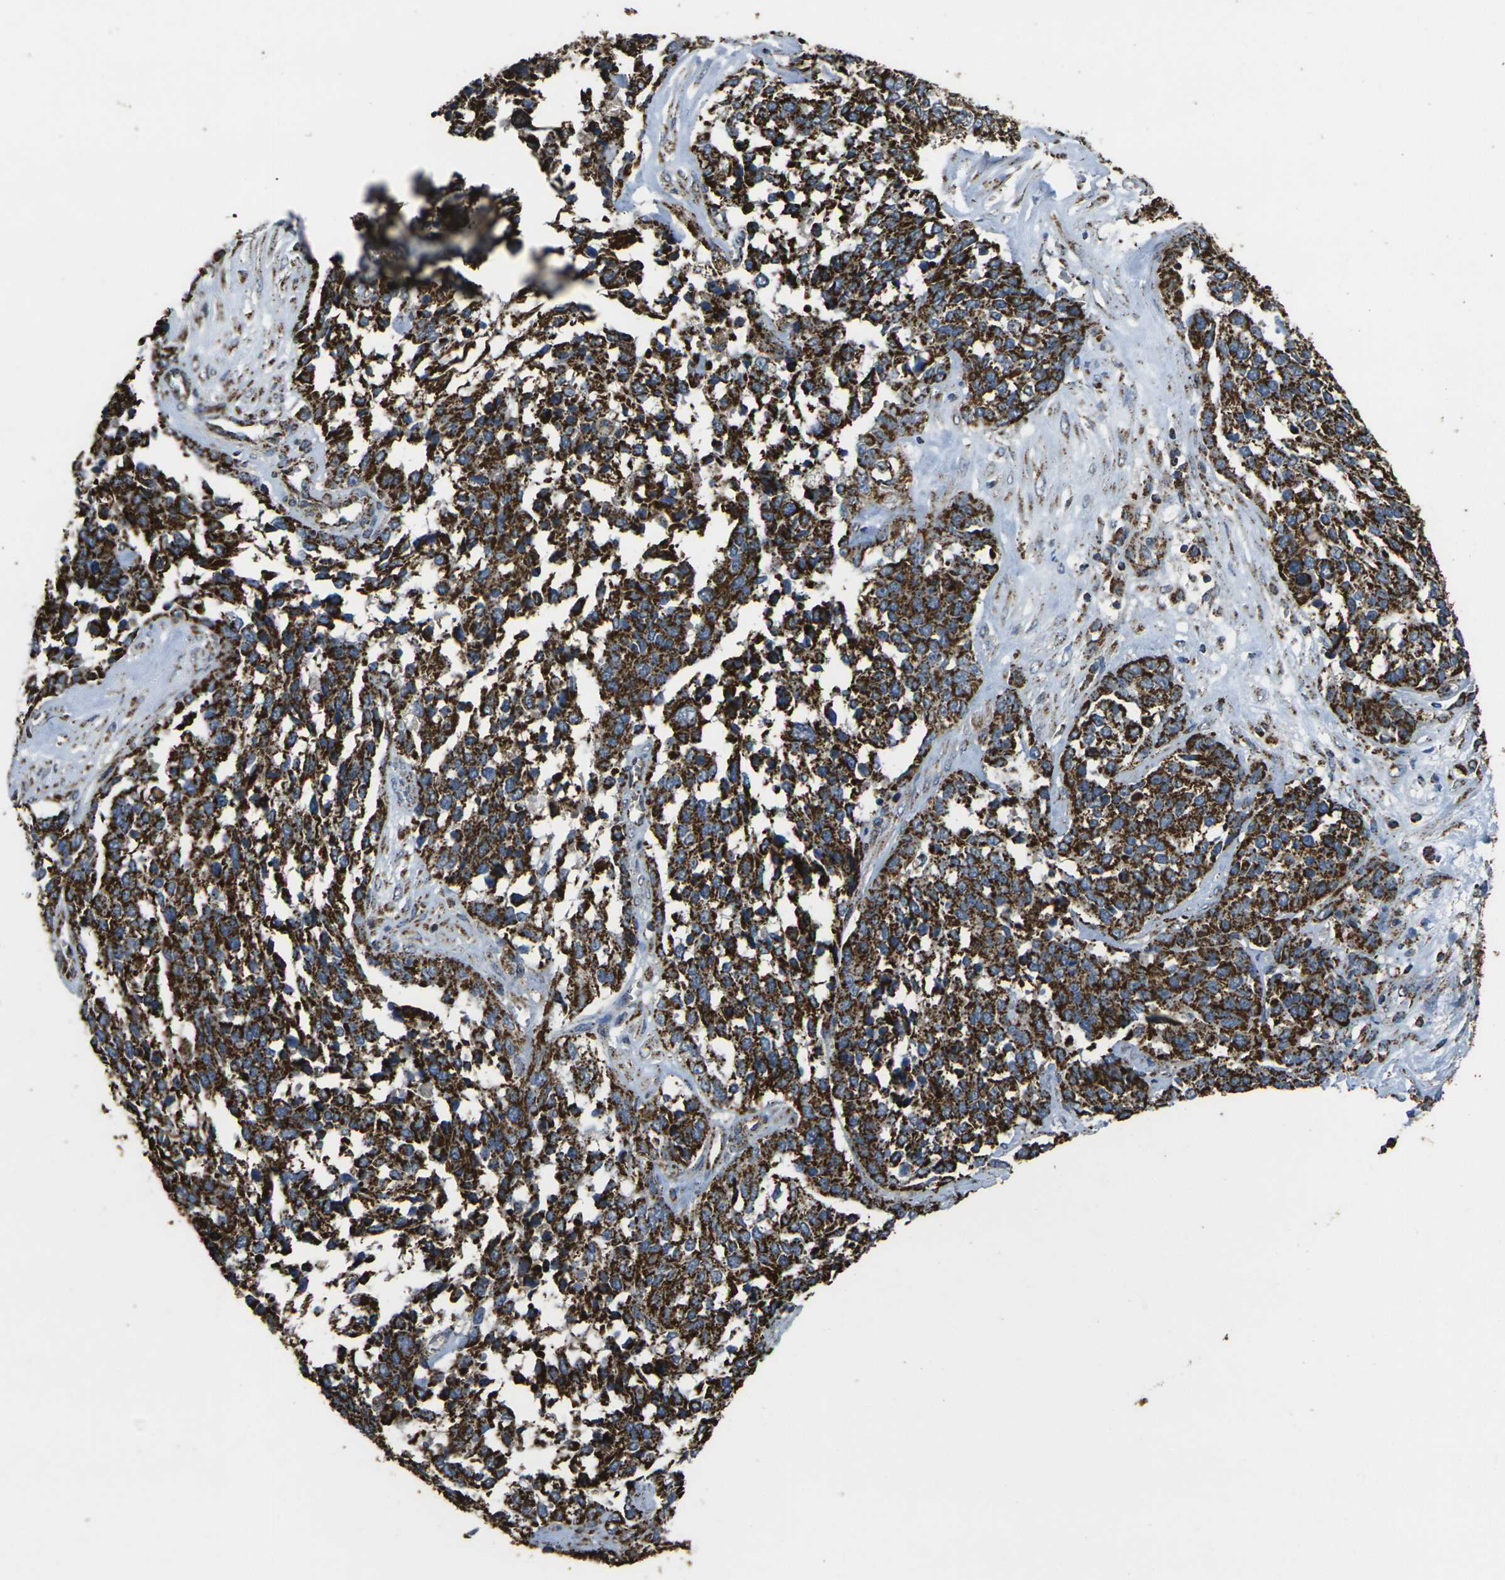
{"staining": {"intensity": "strong", "quantity": ">75%", "location": "cytoplasmic/membranous"}, "tissue": "ovarian cancer", "cell_type": "Tumor cells", "image_type": "cancer", "snomed": [{"axis": "morphology", "description": "Cystadenocarcinoma, serous, NOS"}, {"axis": "topography", "description": "Ovary"}], "caption": "Tumor cells exhibit strong cytoplasmic/membranous expression in about >75% of cells in ovarian cancer.", "gene": "KLHL5", "patient": {"sex": "female", "age": 44}}